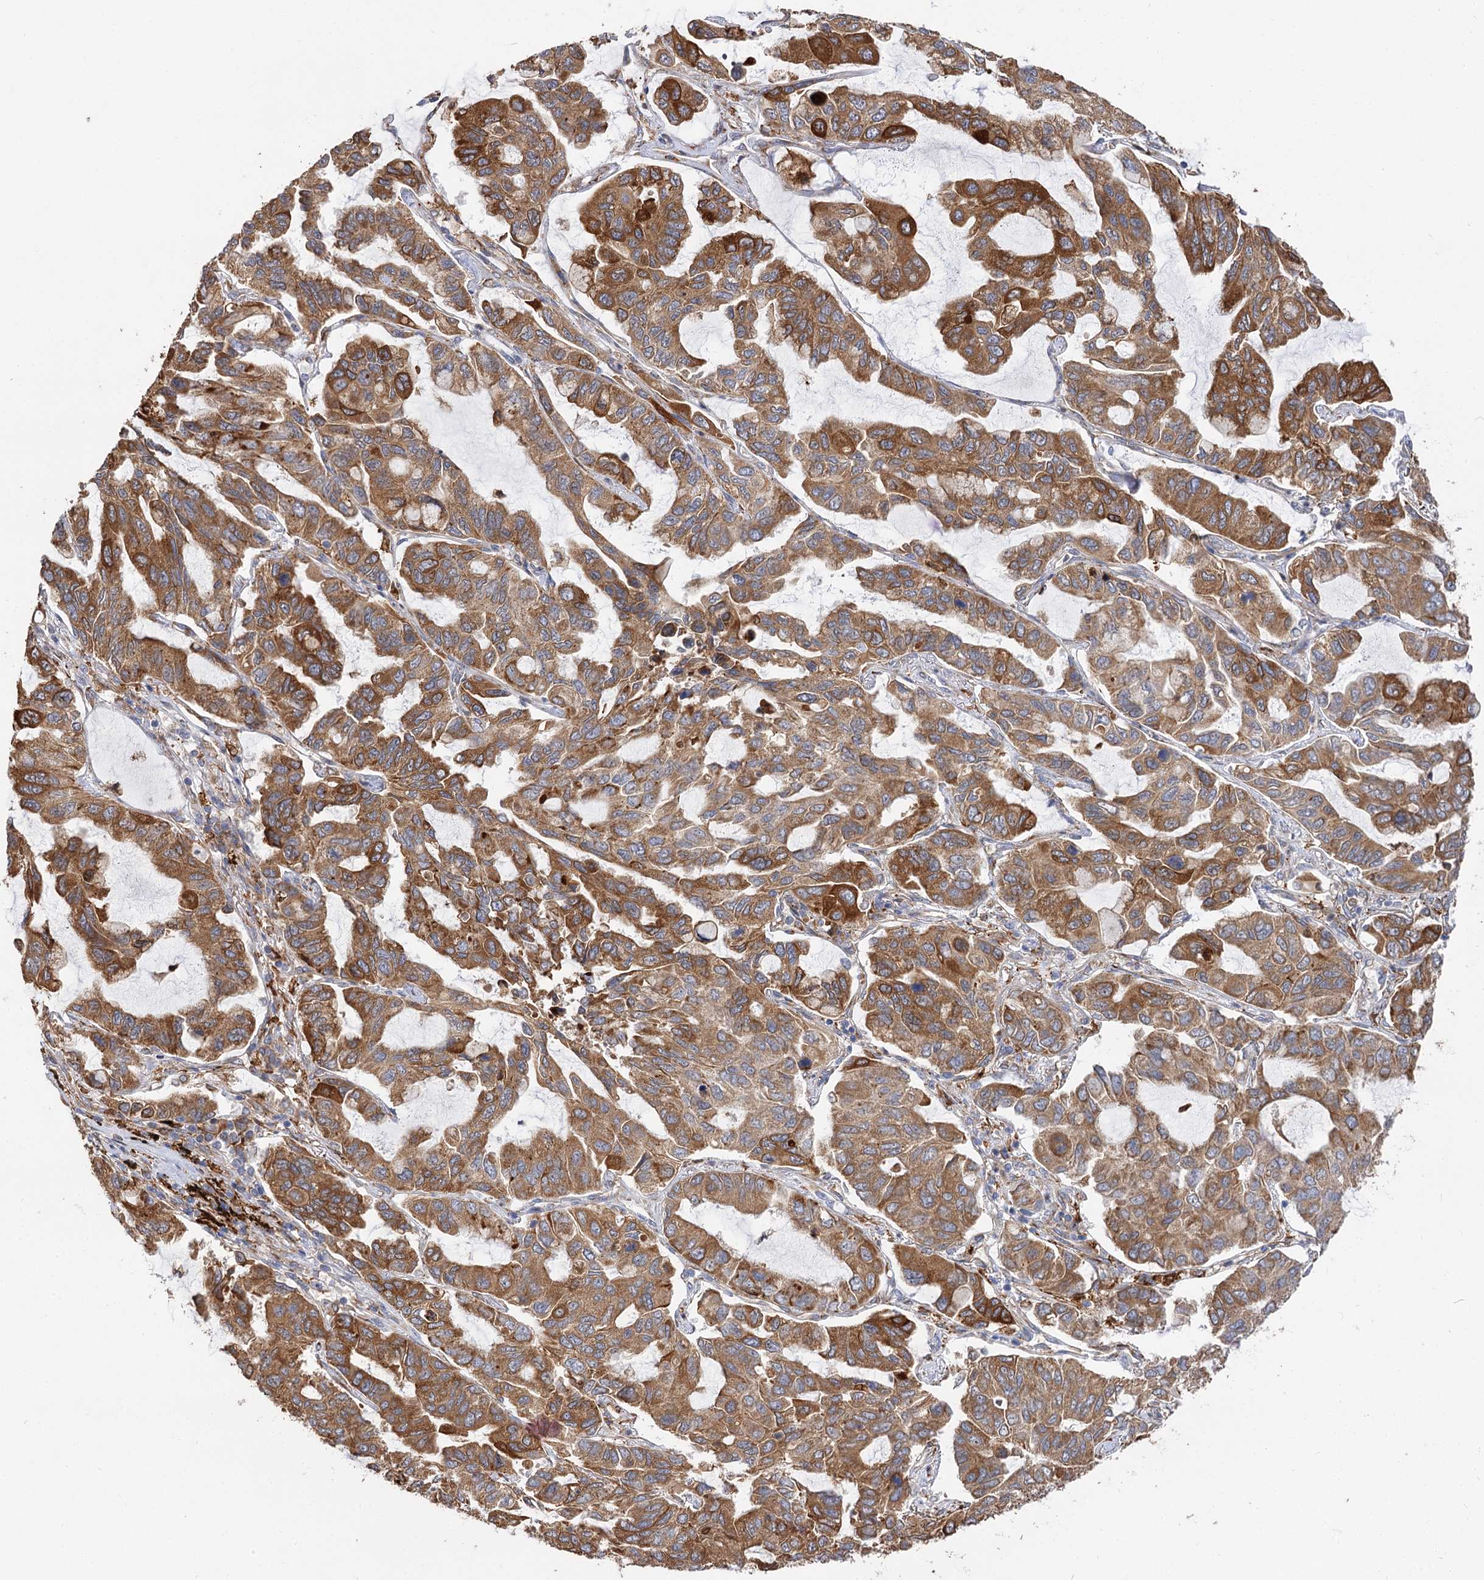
{"staining": {"intensity": "strong", "quantity": ">75%", "location": "cytoplasmic/membranous"}, "tissue": "lung cancer", "cell_type": "Tumor cells", "image_type": "cancer", "snomed": [{"axis": "morphology", "description": "Adenocarcinoma, NOS"}, {"axis": "topography", "description": "Lung"}], "caption": "This image reveals immunohistochemistry (IHC) staining of human adenocarcinoma (lung), with high strong cytoplasmic/membranous staining in approximately >75% of tumor cells.", "gene": "PPIP5K2", "patient": {"sex": "male", "age": 64}}